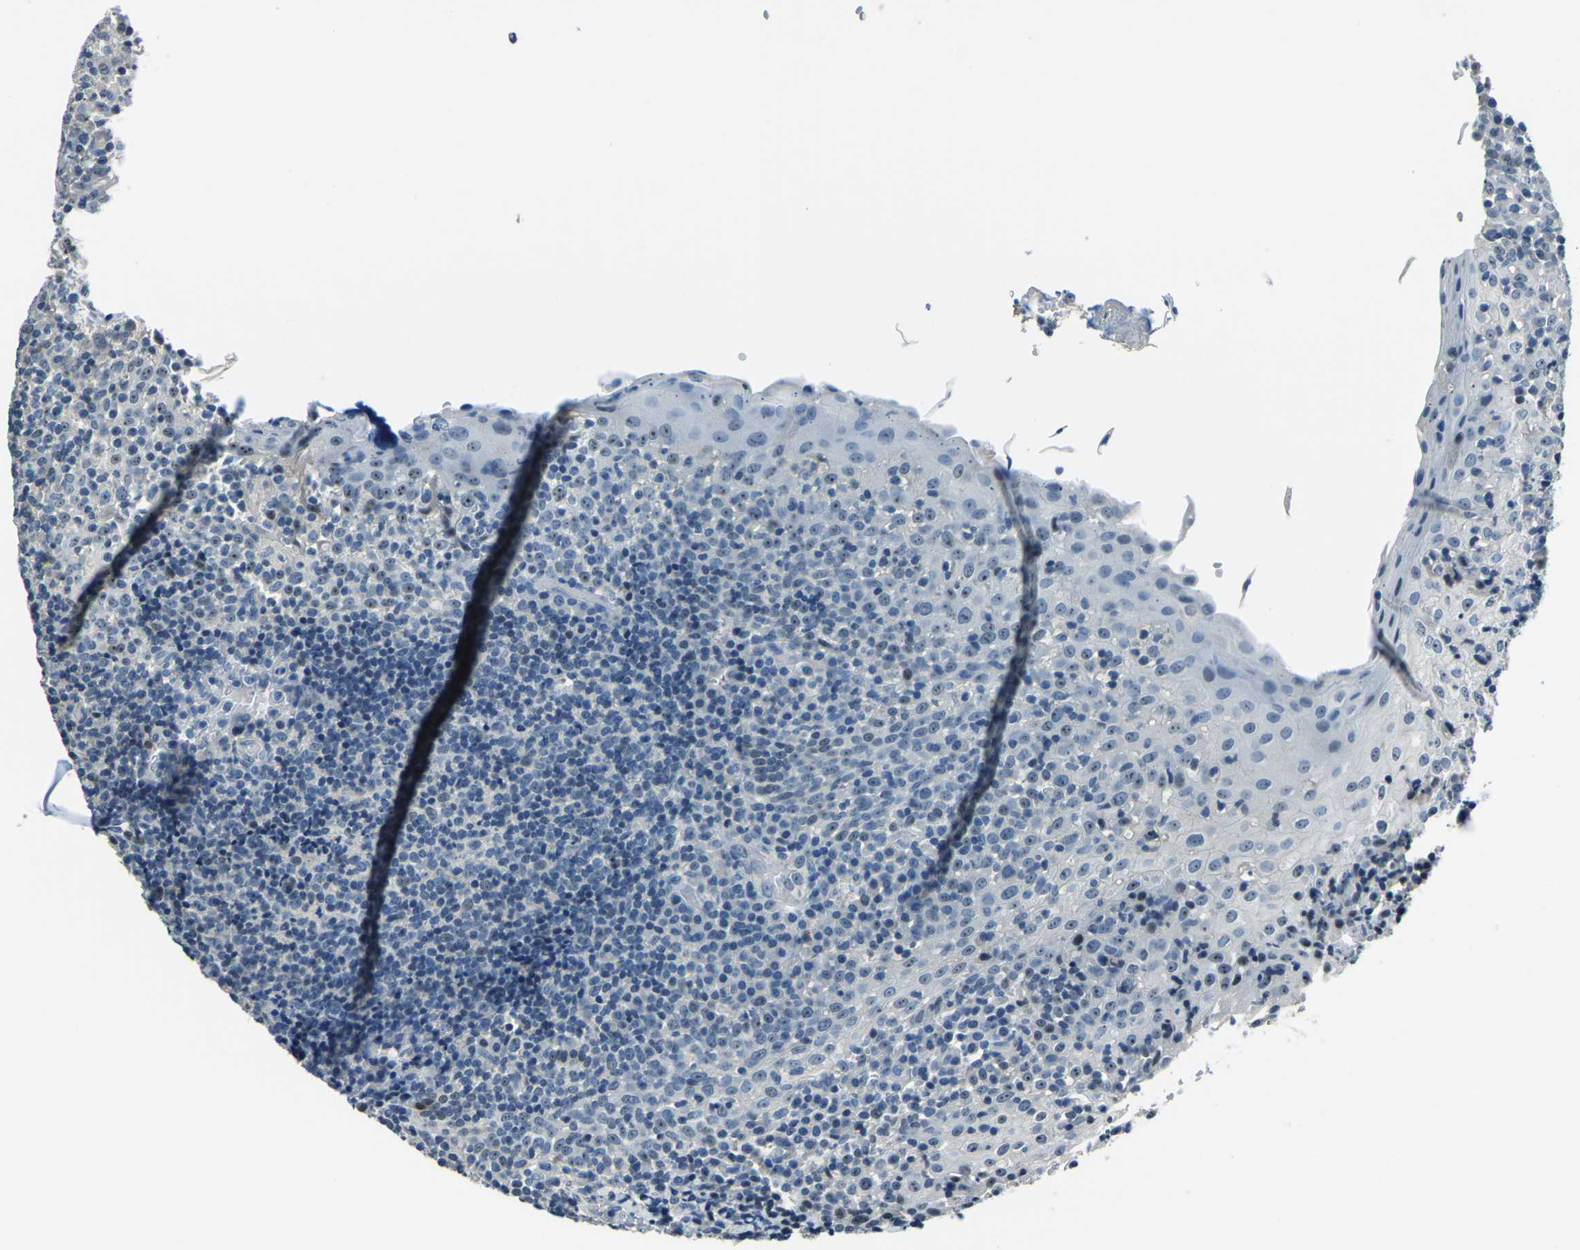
{"staining": {"intensity": "negative", "quantity": "none", "location": "none"}, "tissue": "tonsil", "cell_type": "Germinal center cells", "image_type": "normal", "snomed": [{"axis": "morphology", "description": "Normal tissue, NOS"}, {"axis": "topography", "description": "Tonsil"}], "caption": "High power microscopy photomicrograph of an immunohistochemistry (IHC) photomicrograph of benign tonsil, revealing no significant positivity in germinal center cells.", "gene": "RRP1", "patient": {"sex": "female", "age": 19}}